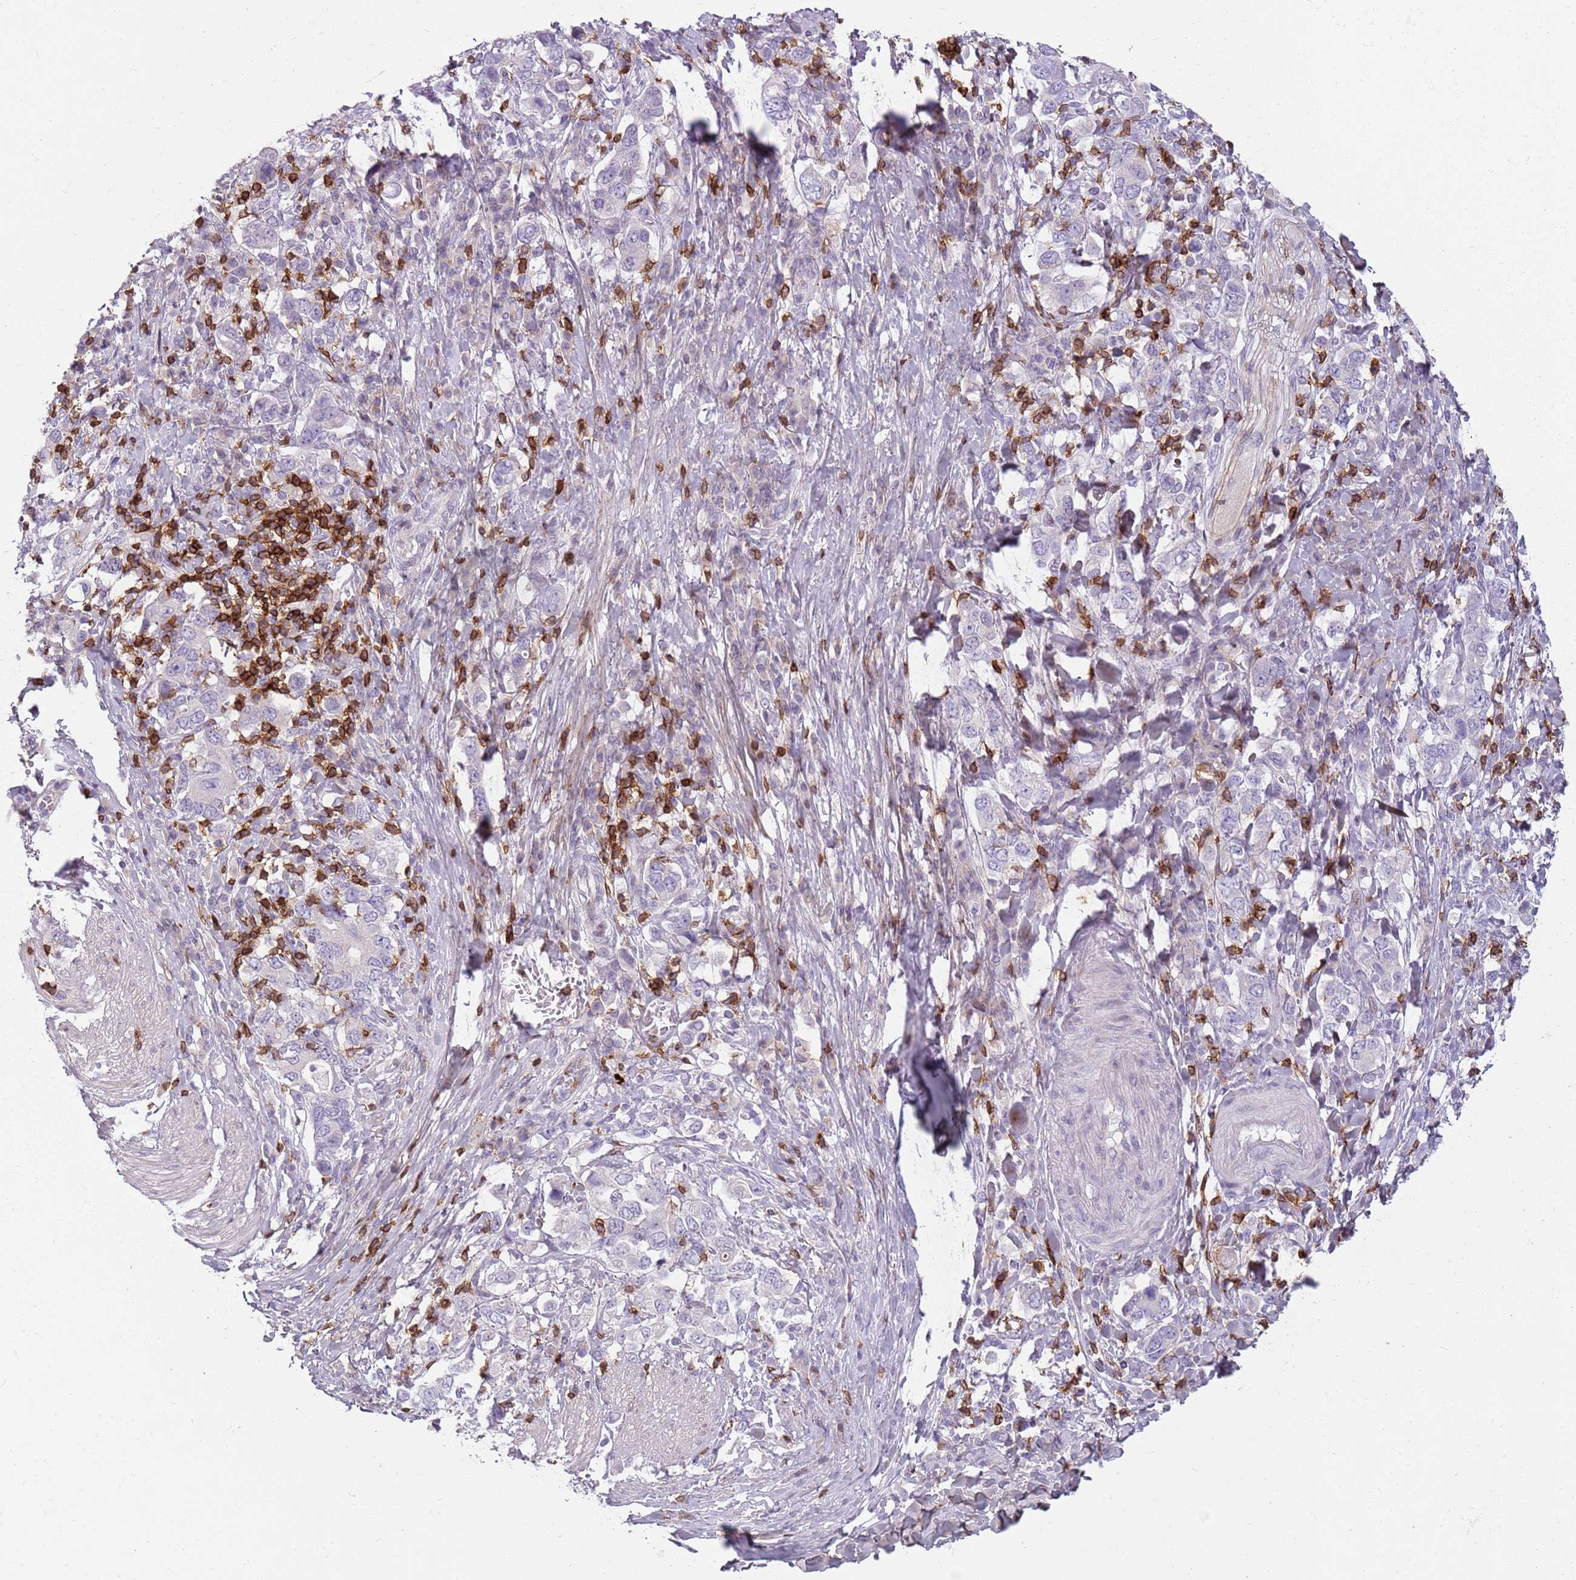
{"staining": {"intensity": "negative", "quantity": "none", "location": "none"}, "tissue": "stomach cancer", "cell_type": "Tumor cells", "image_type": "cancer", "snomed": [{"axis": "morphology", "description": "Adenocarcinoma, NOS"}, {"axis": "topography", "description": "Stomach, upper"}, {"axis": "topography", "description": "Stomach"}], "caption": "The immunohistochemistry micrograph has no significant expression in tumor cells of adenocarcinoma (stomach) tissue.", "gene": "ZNF583", "patient": {"sex": "male", "age": 62}}